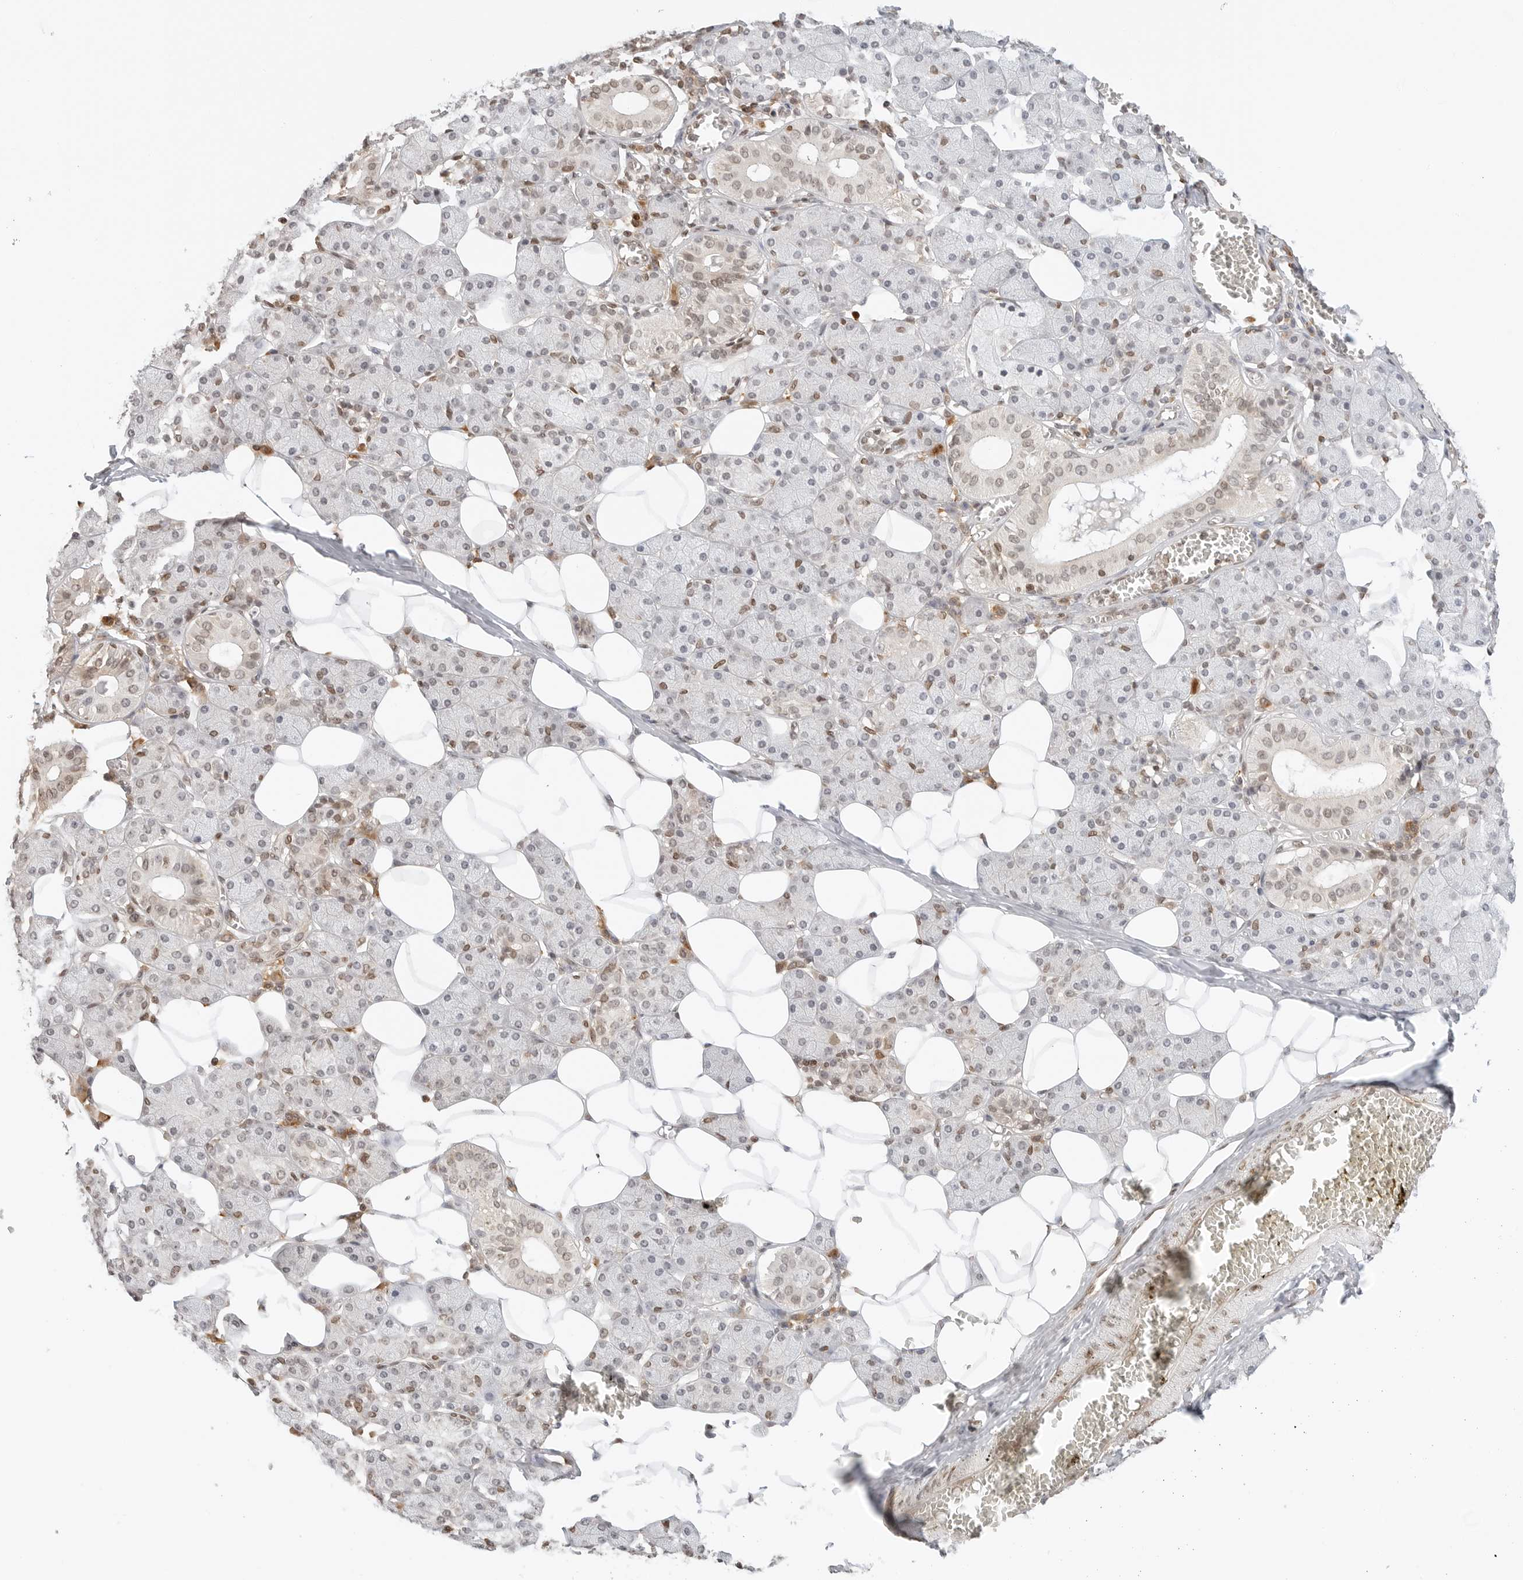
{"staining": {"intensity": "moderate", "quantity": "<25%", "location": "cytoplasmic/membranous,nuclear"}, "tissue": "salivary gland", "cell_type": "Glandular cells", "image_type": "normal", "snomed": [{"axis": "morphology", "description": "Normal tissue, NOS"}, {"axis": "topography", "description": "Salivary gland"}], "caption": "Benign salivary gland shows moderate cytoplasmic/membranous,nuclear staining in about <25% of glandular cells, visualized by immunohistochemistry.", "gene": "POLH", "patient": {"sex": "female", "age": 33}}